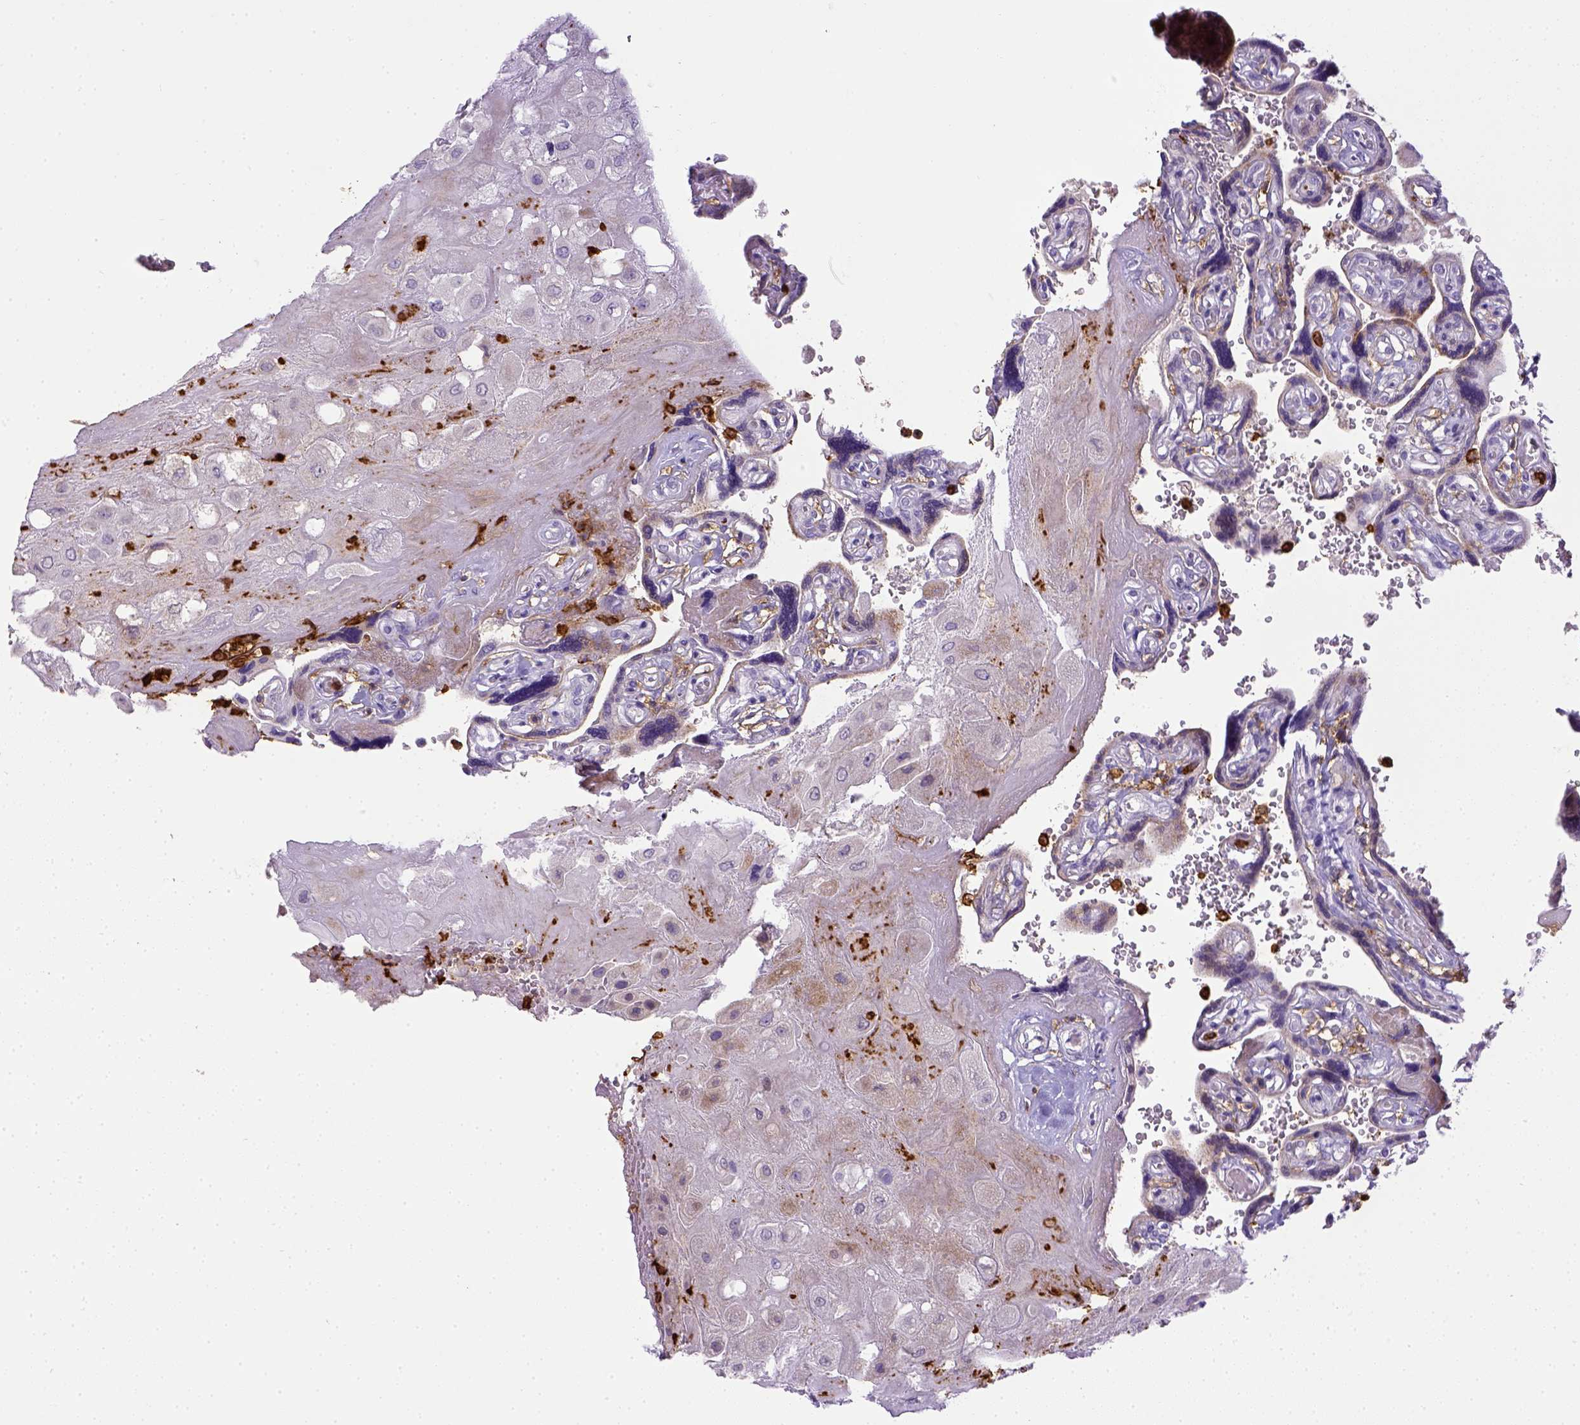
{"staining": {"intensity": "negative", "quantity": "none", "location": "none"}, "tissue": "placenta", "cell_type": "Decidual cells", "image_type": "normal", "snomed": [{"axis": "morphology", "description": "Normal tissue, NOS"}, {"axis": "topography", "description": "Placenta"}], "caption": "Immunohistochemical staining of unremarkable placenta displays no significant staining in decidual cells. (DAB (3,3'-diaminobenzidine) IHC, high magnification).", "gene": "ITGAM", "patient": {"sex": "female", "age": 32}}